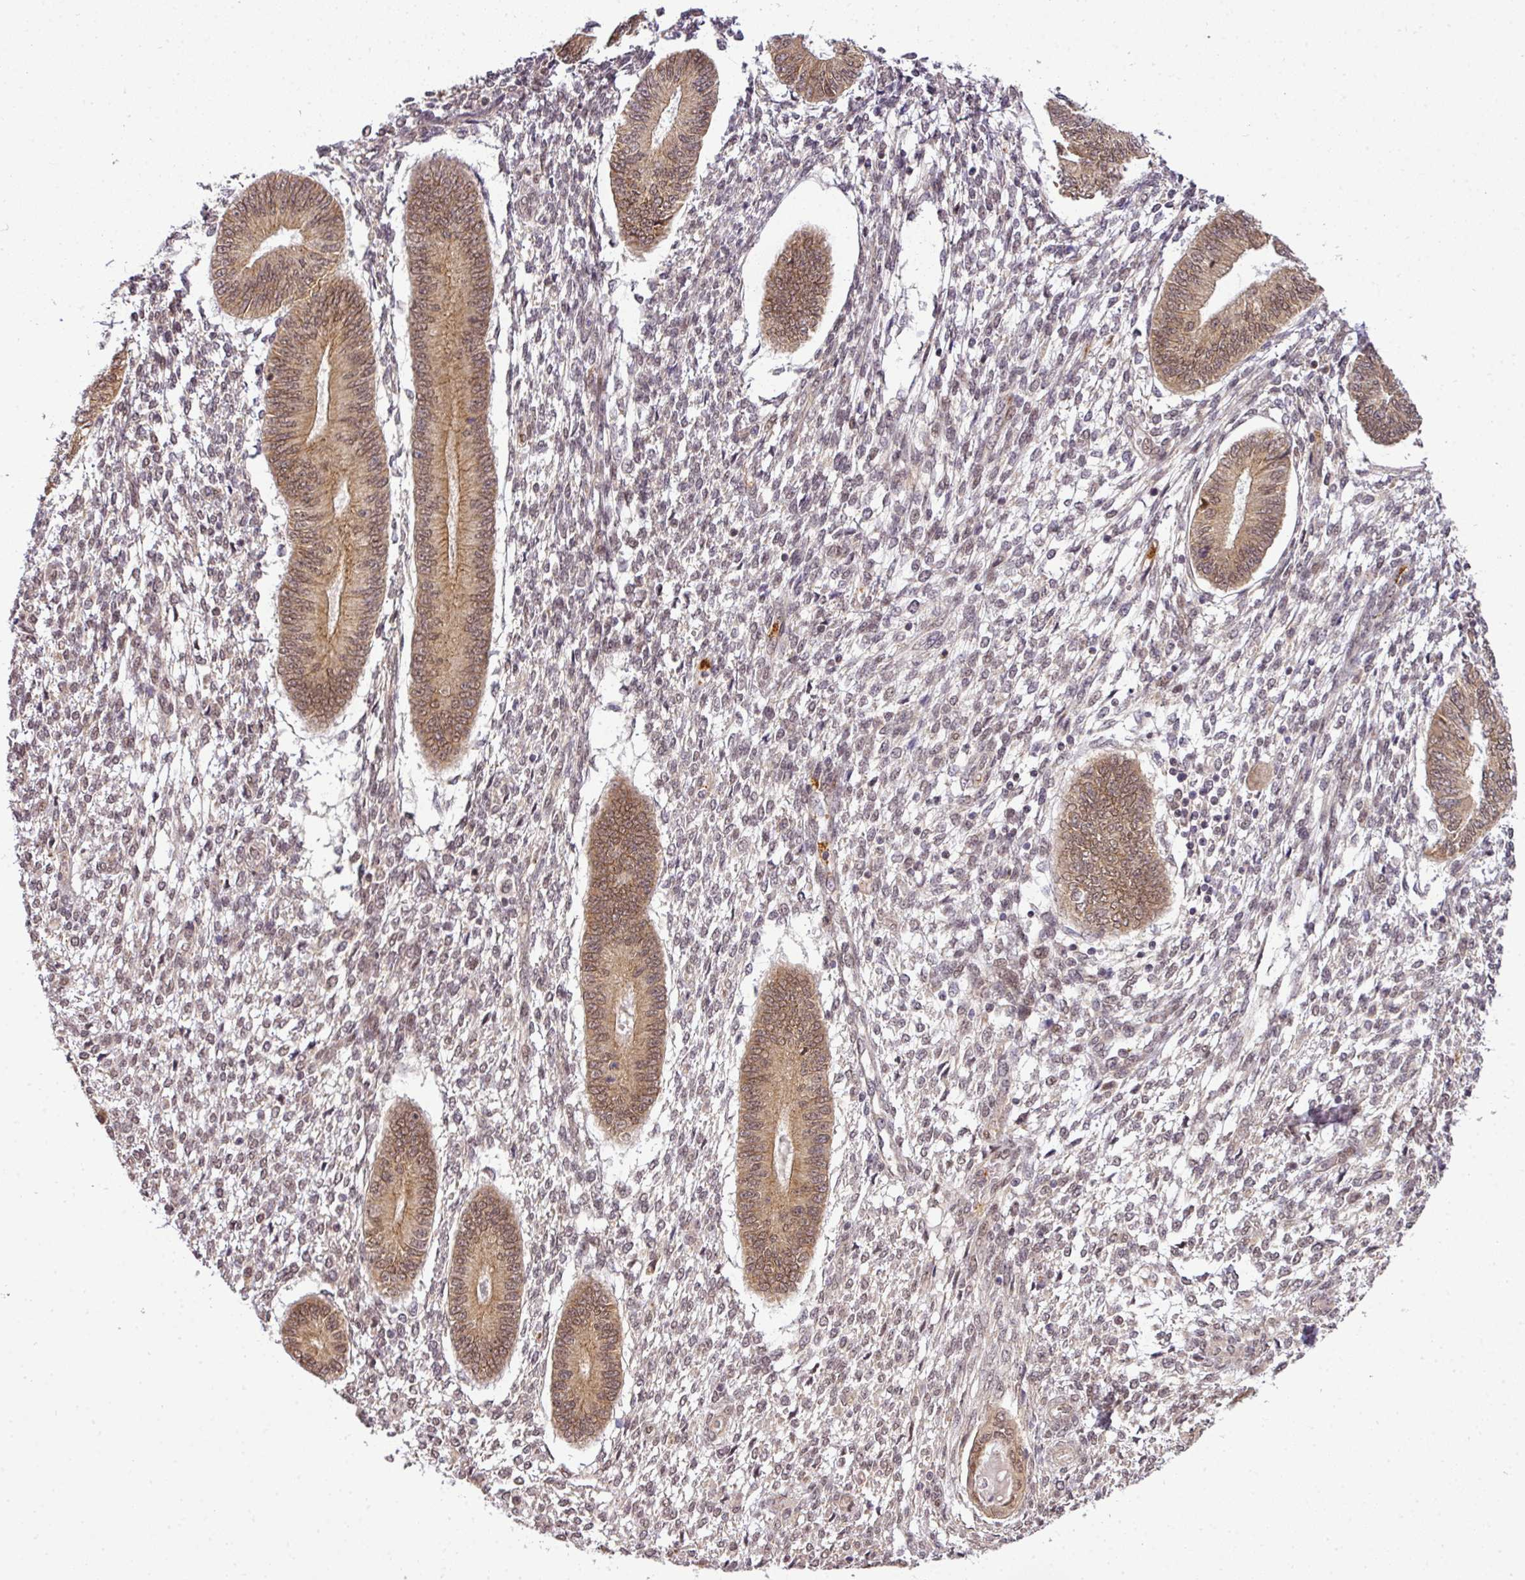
{"staining": {"intensity": "weak", "quantity": "25%-75%", "location": "nuclear"}, "tissue": "endometrium", "cell_type": "Cells in endometrial stroma", "image_type": "normal", "snomed": [{"axis": "morphology", "description": "Normal tissue, NOS"}, {"axis": "topography", "description": "Endometrium"}], "caption": "Unremarkable endometrium was stained to show a protein in brown. There is low levels of weak nuclear positivity in about 25%-75% of cells in endometrial stroma. The protein is stained brown, and the nuclei are stained in blue (DAB IHC with brightfield microscopy, high magnification).", "gene": "C1orf226", "patient": {"sex": "female", "age": 49}}